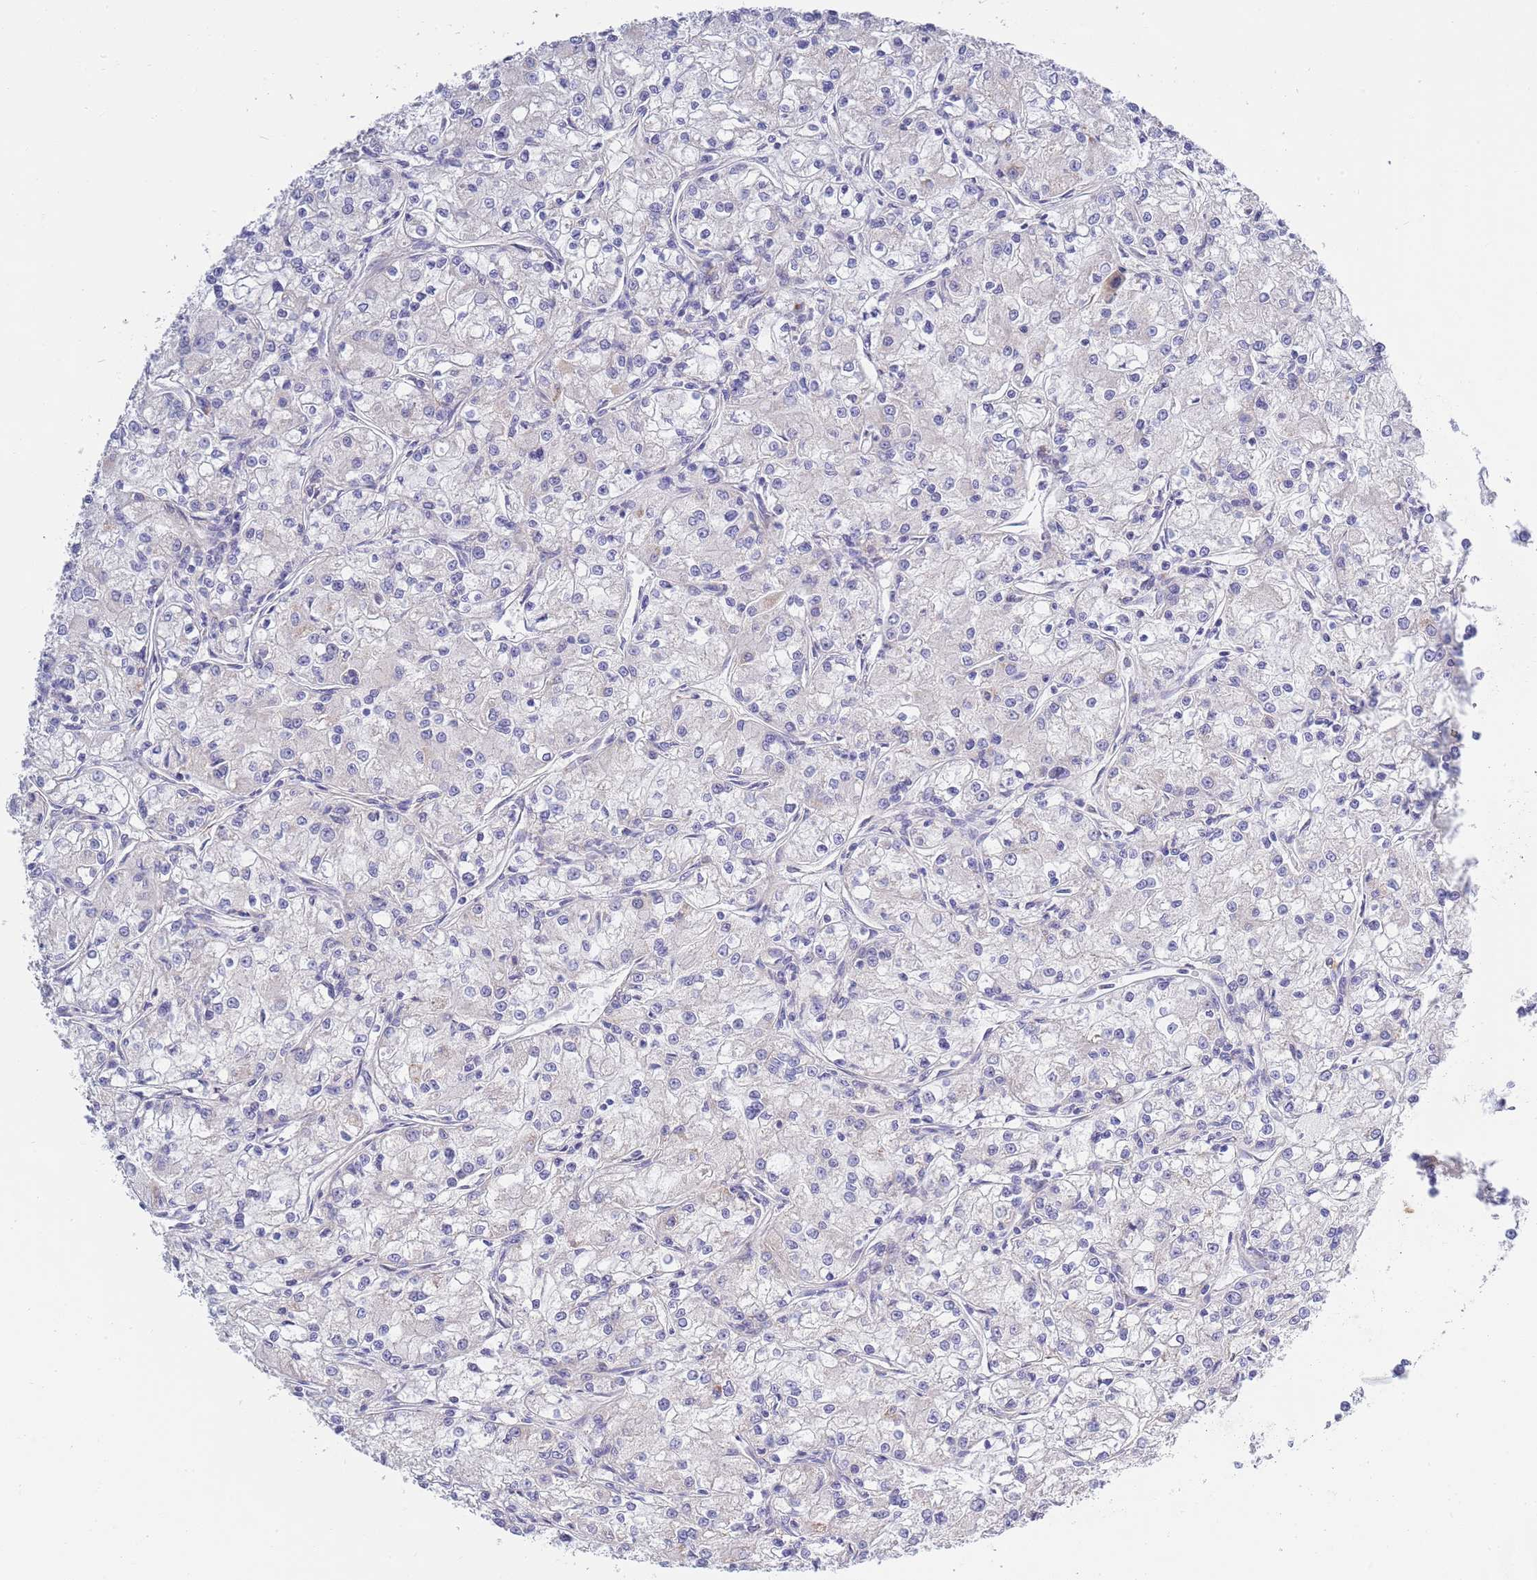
{"staining": {"intensity": "negative", "quantity": "none", "location": "none"}, "tissue": "renal cancer", "cell_type": "Tumor cells", "image_type": "cancer", "snomed": [{"axis": "morphology", "description": "Adenocarcinoma, NOS"}, {"axis": "topography", "description": "Kidney"}], "caption": "Immunohistochemistry (IHC) histopathology image of neoplastic tissue: human renal cancer stained with DAB (3,3'-diaminobenzidine) exhibits no significant protein expression in tumor cells.", "gene": "EMC8", "patient": {"sex": "female", "age": 59}}